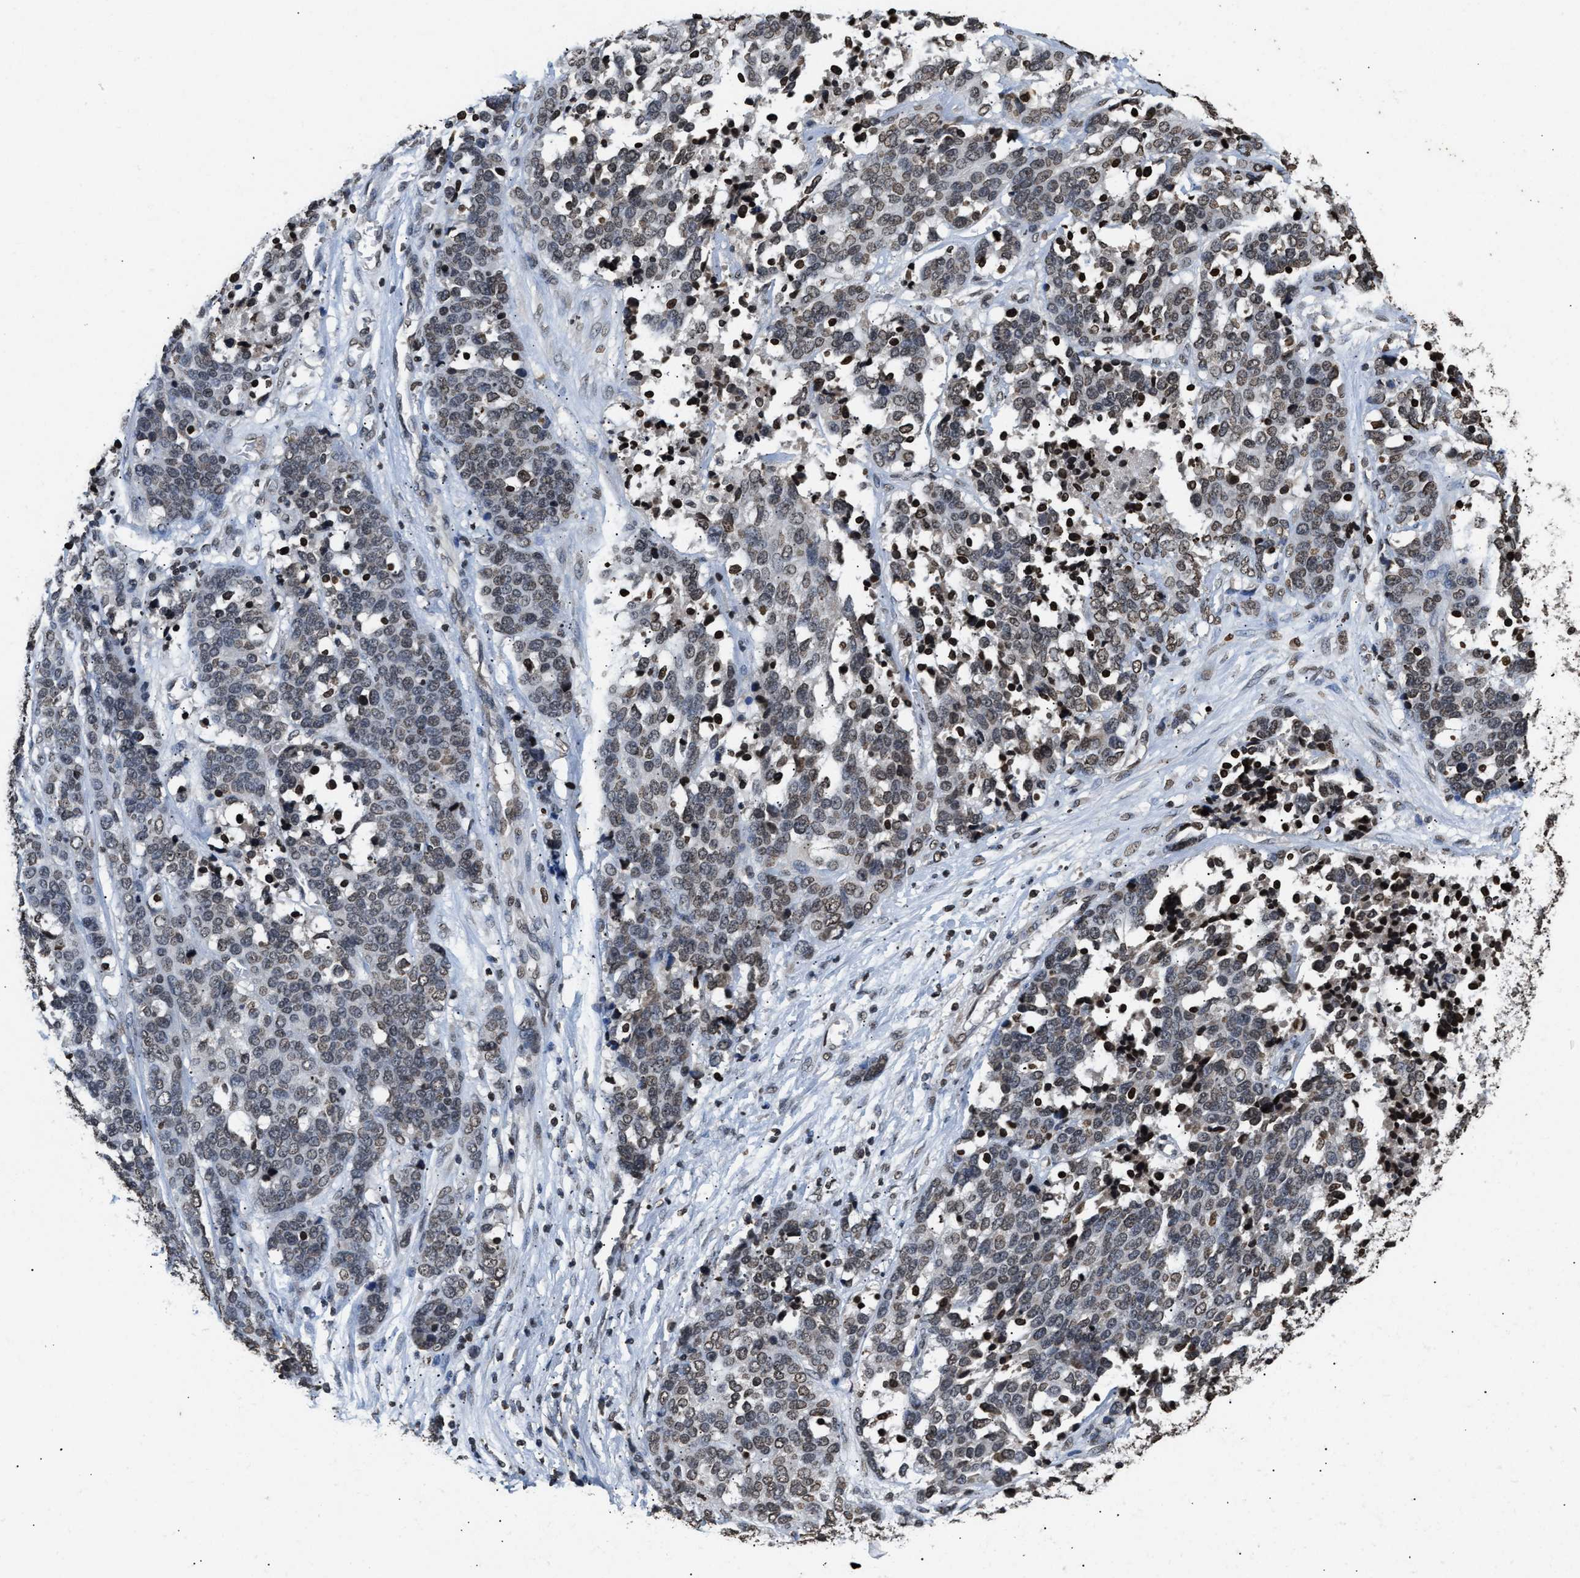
{"staining": {"intensity": "weak", "quantity": "25%-75%", "location": "nuclear"}, "tissue": "ovarian cancer", "cell_type": "Tumor cells", "image_type": "cancer", "snomed": [{"axis": "morphology", "description": "Cystadenocarcinoma, serous, NOS"}, {"axis": "topography", "description": "Ovary"}], "caption": "Ovarian serous cystadenocarcinoma stained with DAB (3,3'-diaminobenzidine) IHC shows low levels of weak nuclear staining in about 25%-75% of tumor cells. (DAB (3,3'-diaminobenzidine) IHC, brown staining for protein, blue staining for nuclei).", "gene": "DNASE1L3", "patient": {"sex": "female", "age": 44}}